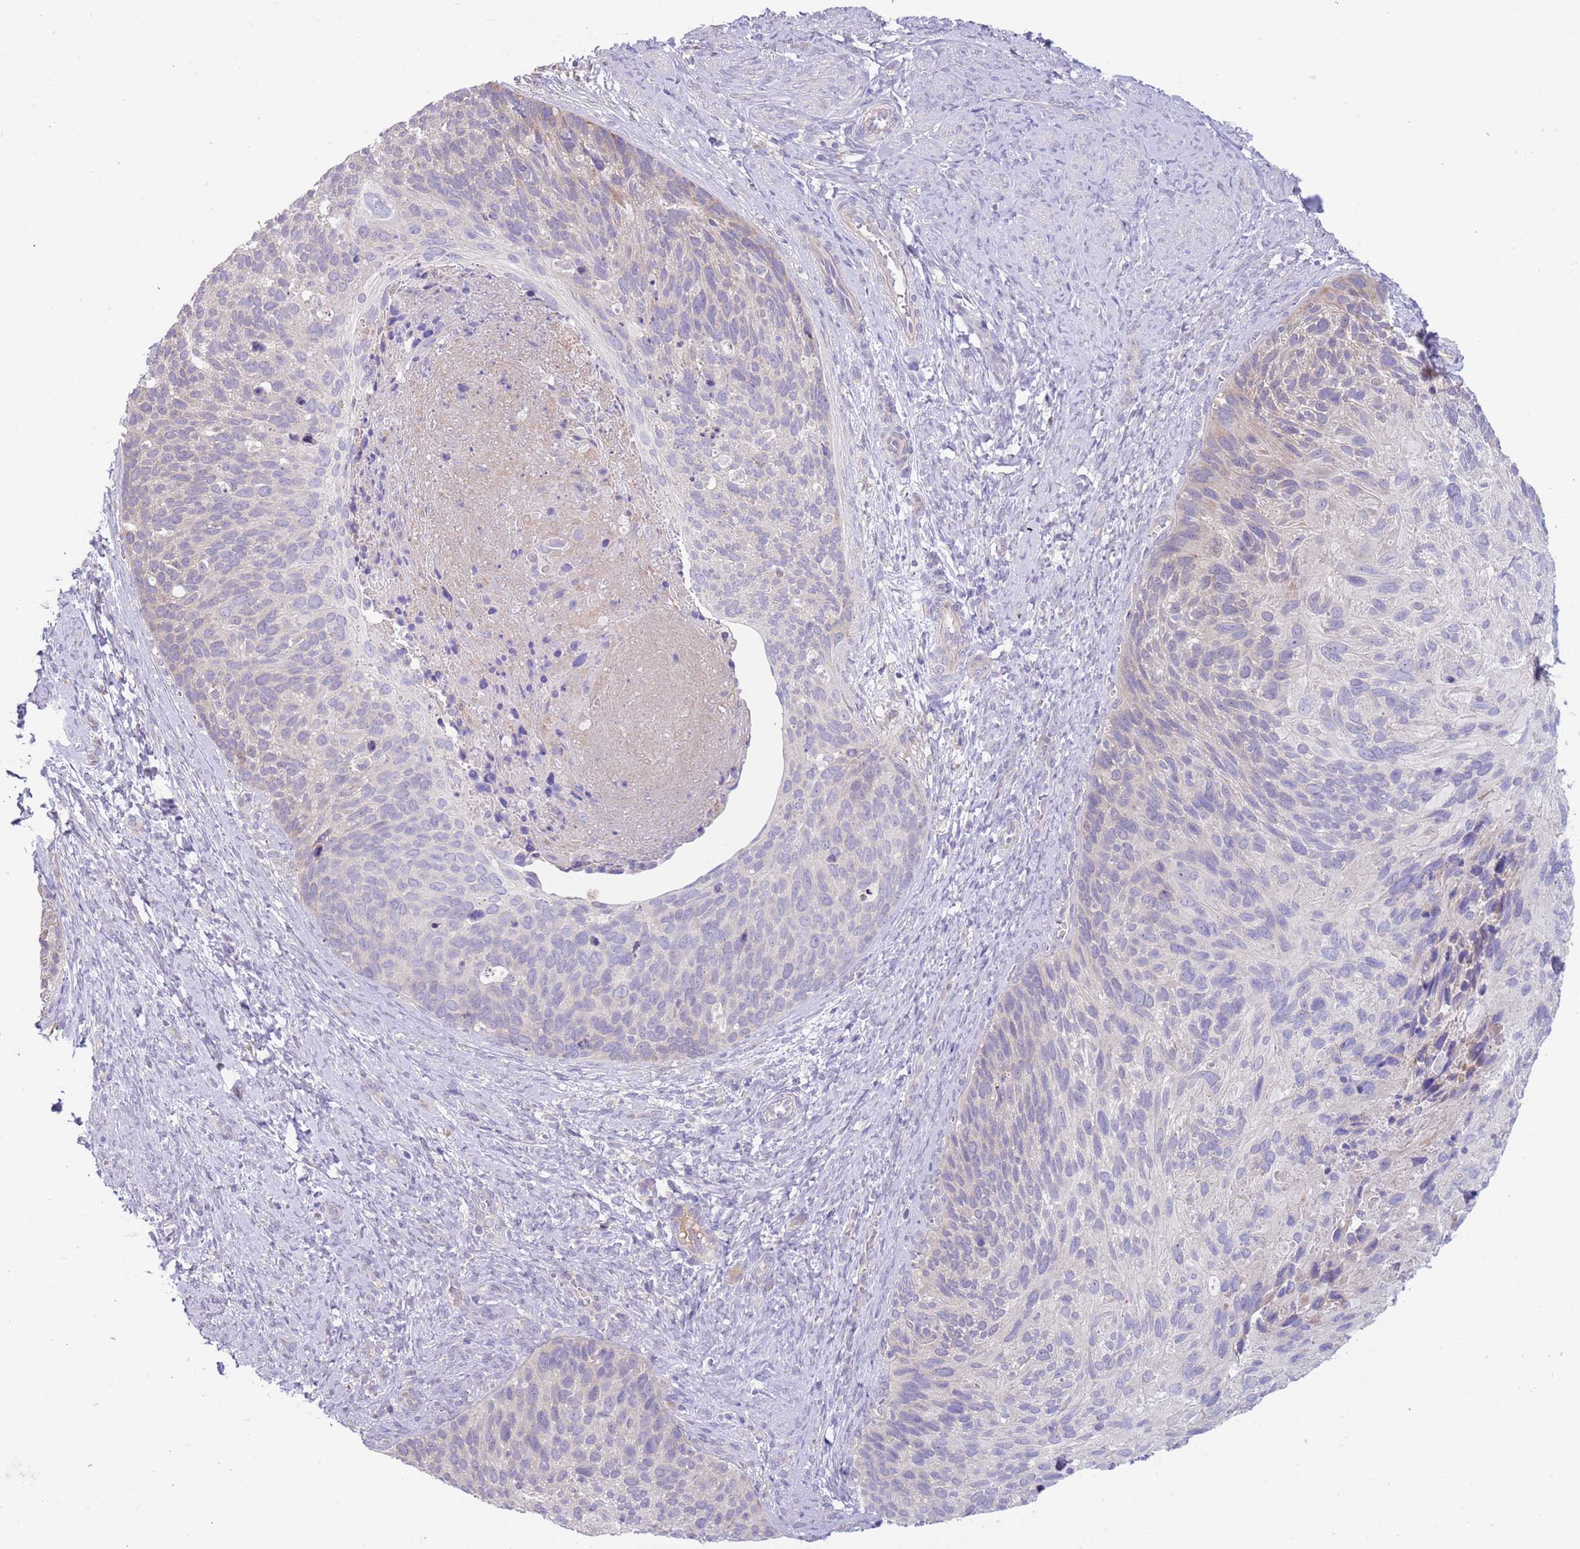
{"staining": {"intensity": "negative", "quantity": "none", "location": "none"}, "tissue": "cervical cancer", "cell_type": "Tumor cells", "image_type": "cancer", "snomed": [{"axis": "morphology", "description": "Squamous cell carcinoma, NOS"}, {"axis": "topography", "description": "Cervix"}], "caption": "Immunohistochemistry (IHC) micrograph of neoplastic tissue: human cervical squamous cell carcinoma stained with DAB (3,3'-diaminobenzidine) demonstrates no significant protein staining in tumor cells.", "gene": "CABYR", "patient": {"sex": "female", "age": 80}}